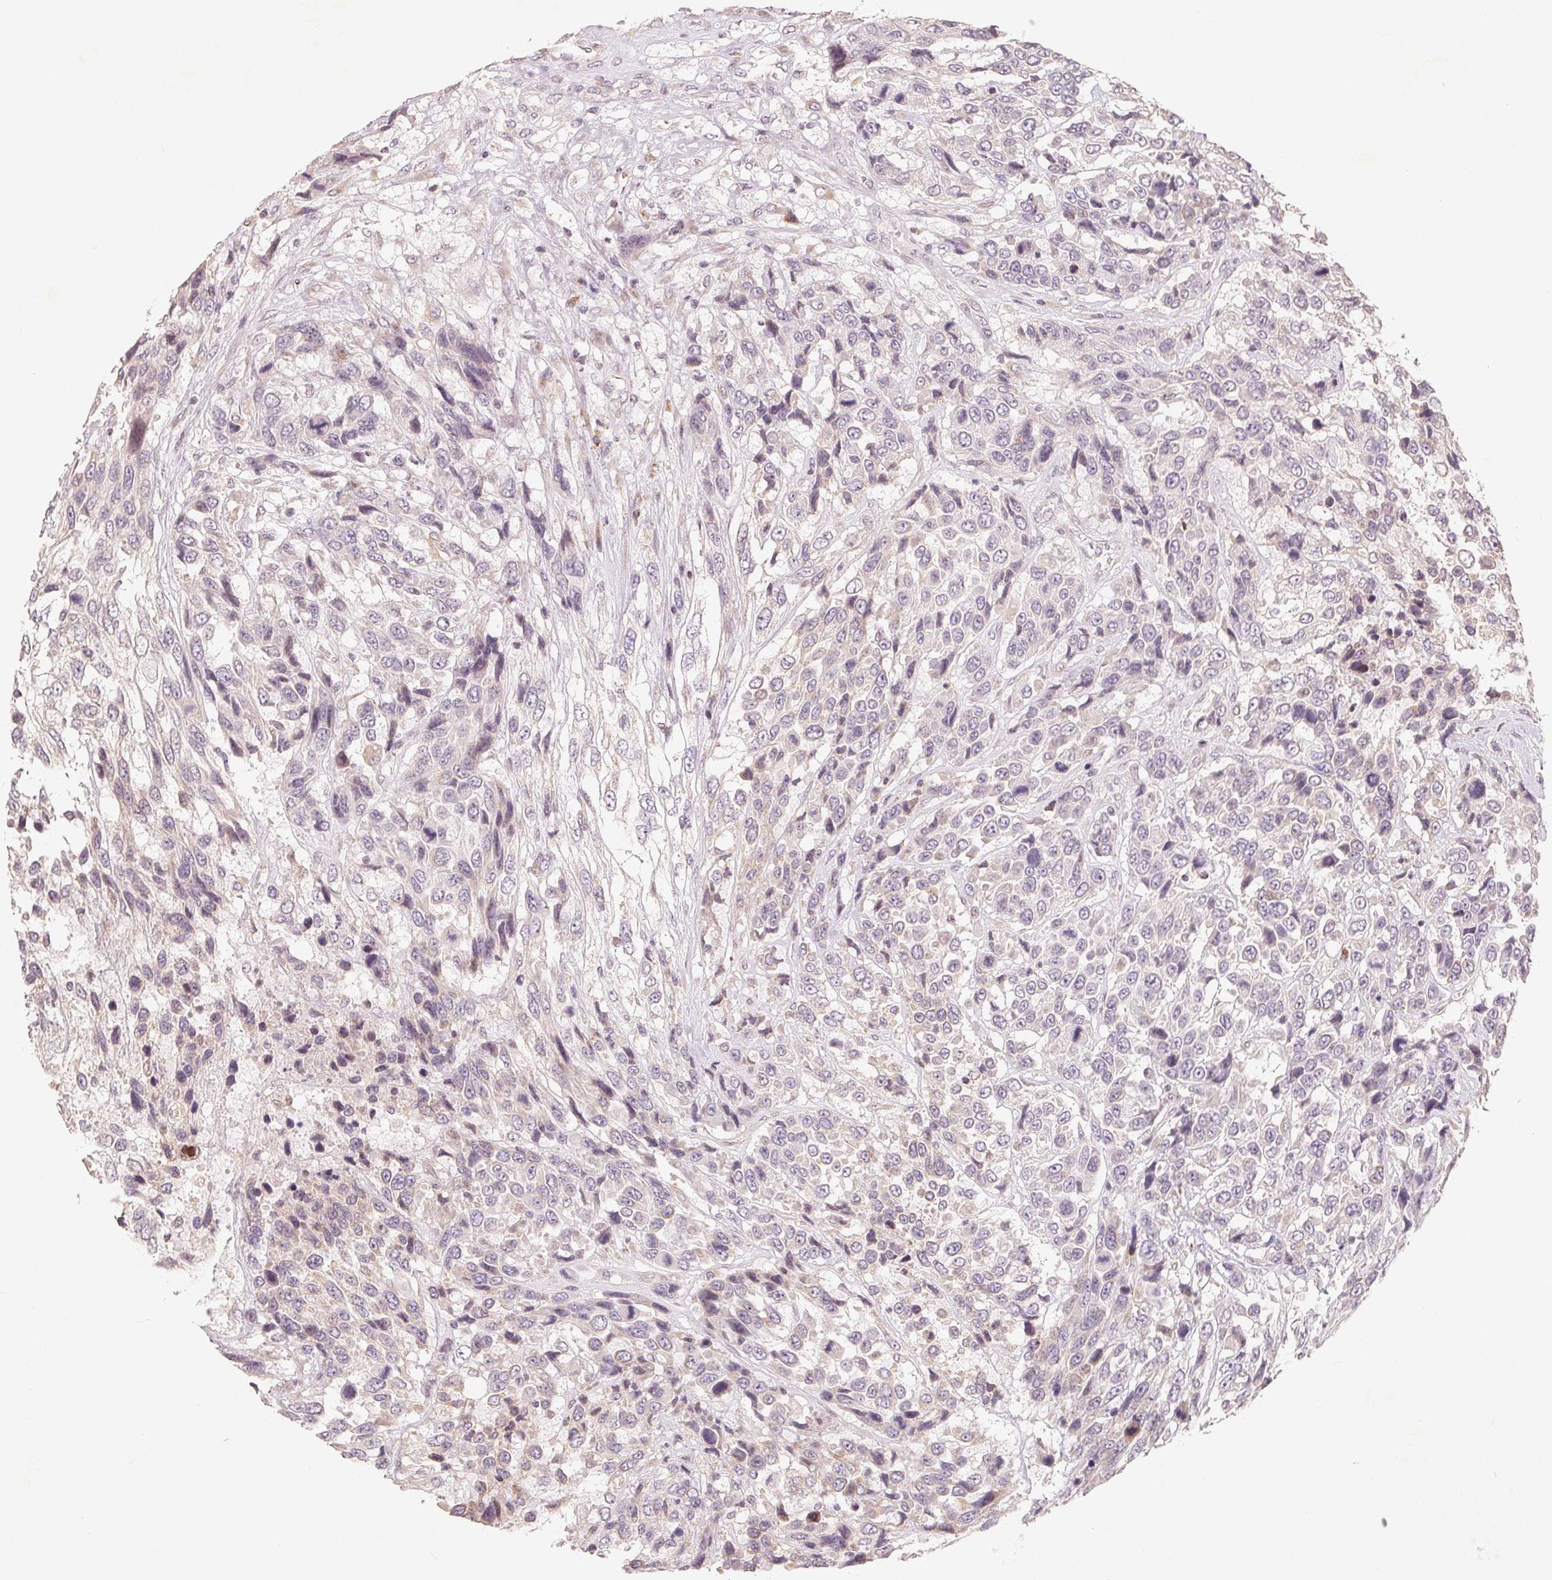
{"staining": {"intensity": "negative", "quantity": "none", "location": "none"}, "tissue": "urothelial cancer", "cell_type": "Tumor cells", "image_type": "cancer", "snomed": [{"axis": "morphology", "description": "Urothelial carcinoma, High grade"}, {"axis": "topography", "description": "Urinary bladder"}], "caption": "Urothelial carcinoma (high-grade) stained for a protein using immunohistochemistry shows no expression tumor cells.", "gene": "TMSB15B", "patient": {"sex": "female", "age": 70}}